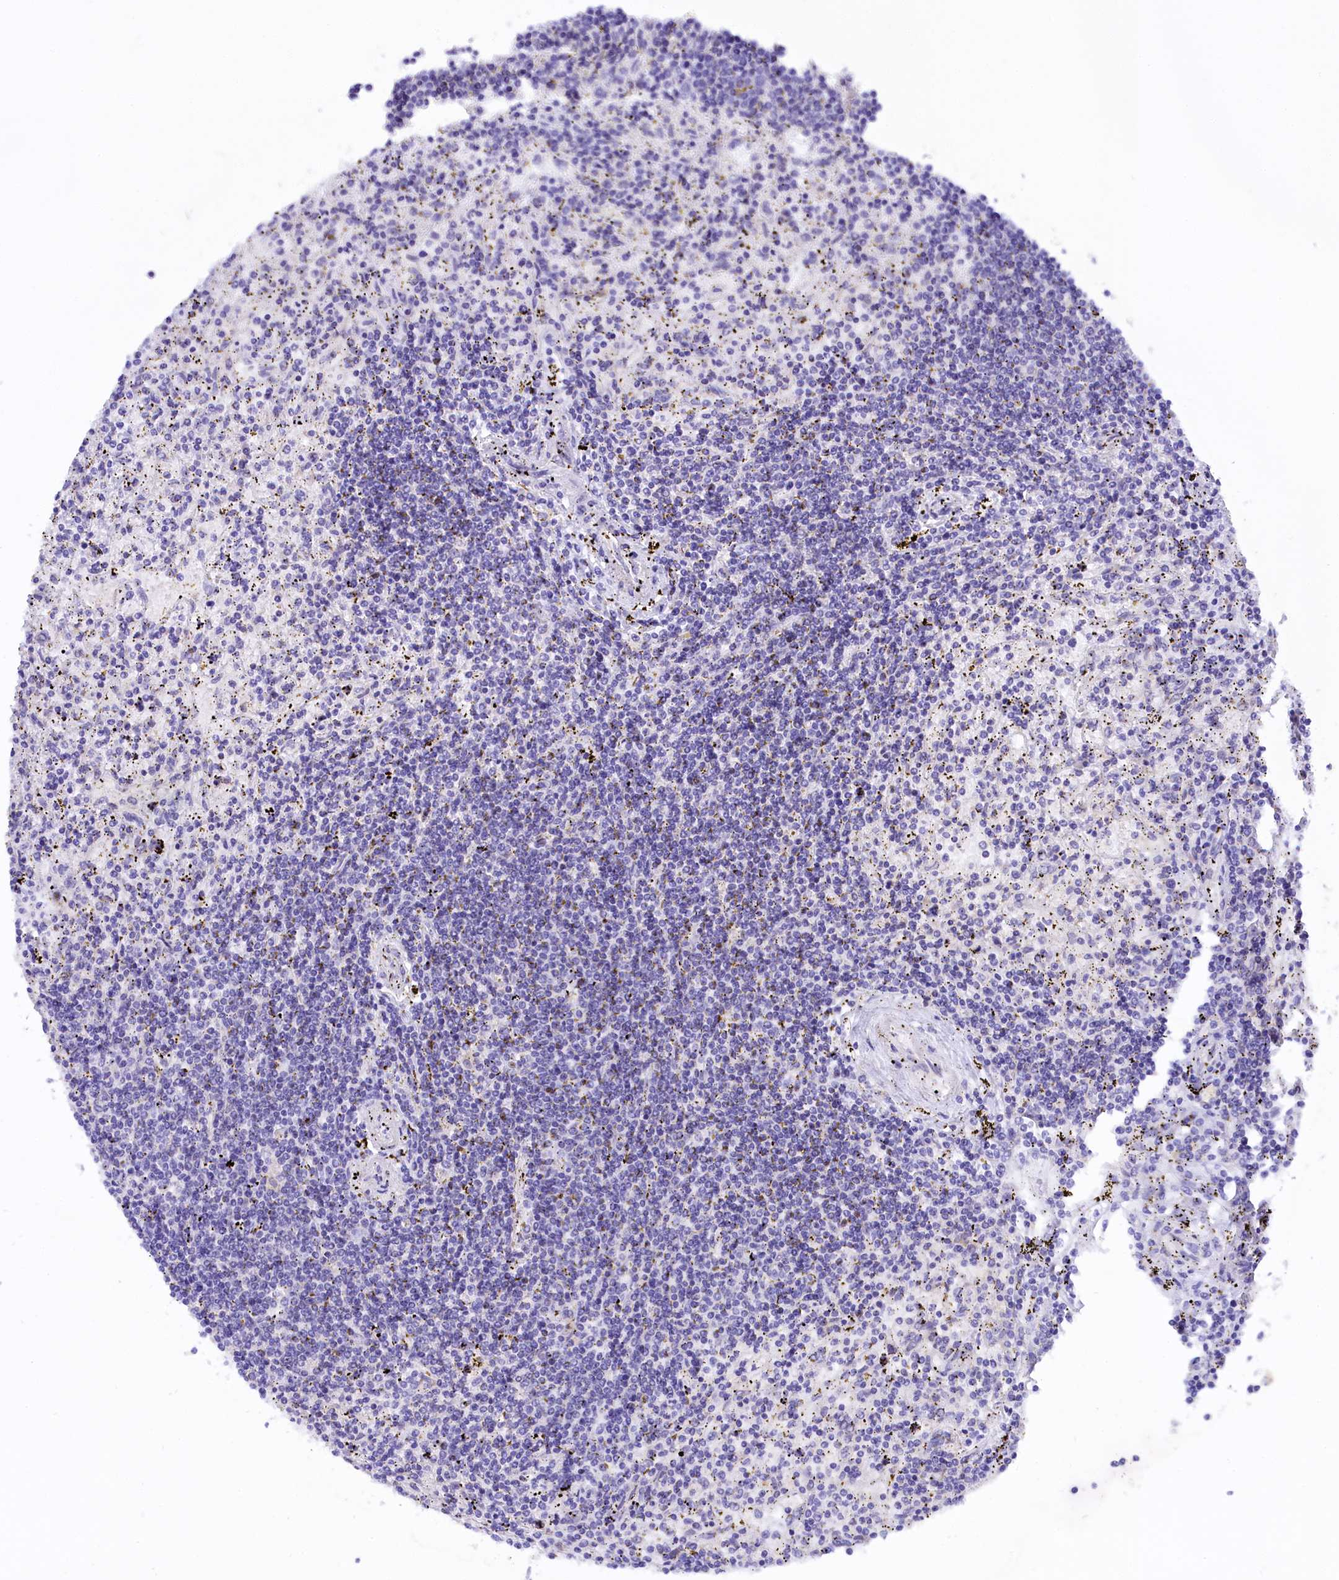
{"staining": {"intensity": "negative", "quantity": "none", "location": "none"}, "tissue": "lymphoma", "cell_type": "Tumor cells", "image_type": "cancer", "snomed": [{"axis": "morphology", "description": "Malignant lymphoma, non-Hodgkin's type, Low grade"}, {"axis": "topography", "description": "Spleen"}], "caption": "Human lymphoma stained for a protein using immunohistochemistry (IHC) demonstrates no expression in tumor cells.", "gene": "COL6A5", "patient": {"sex": "male", "age": 76}}